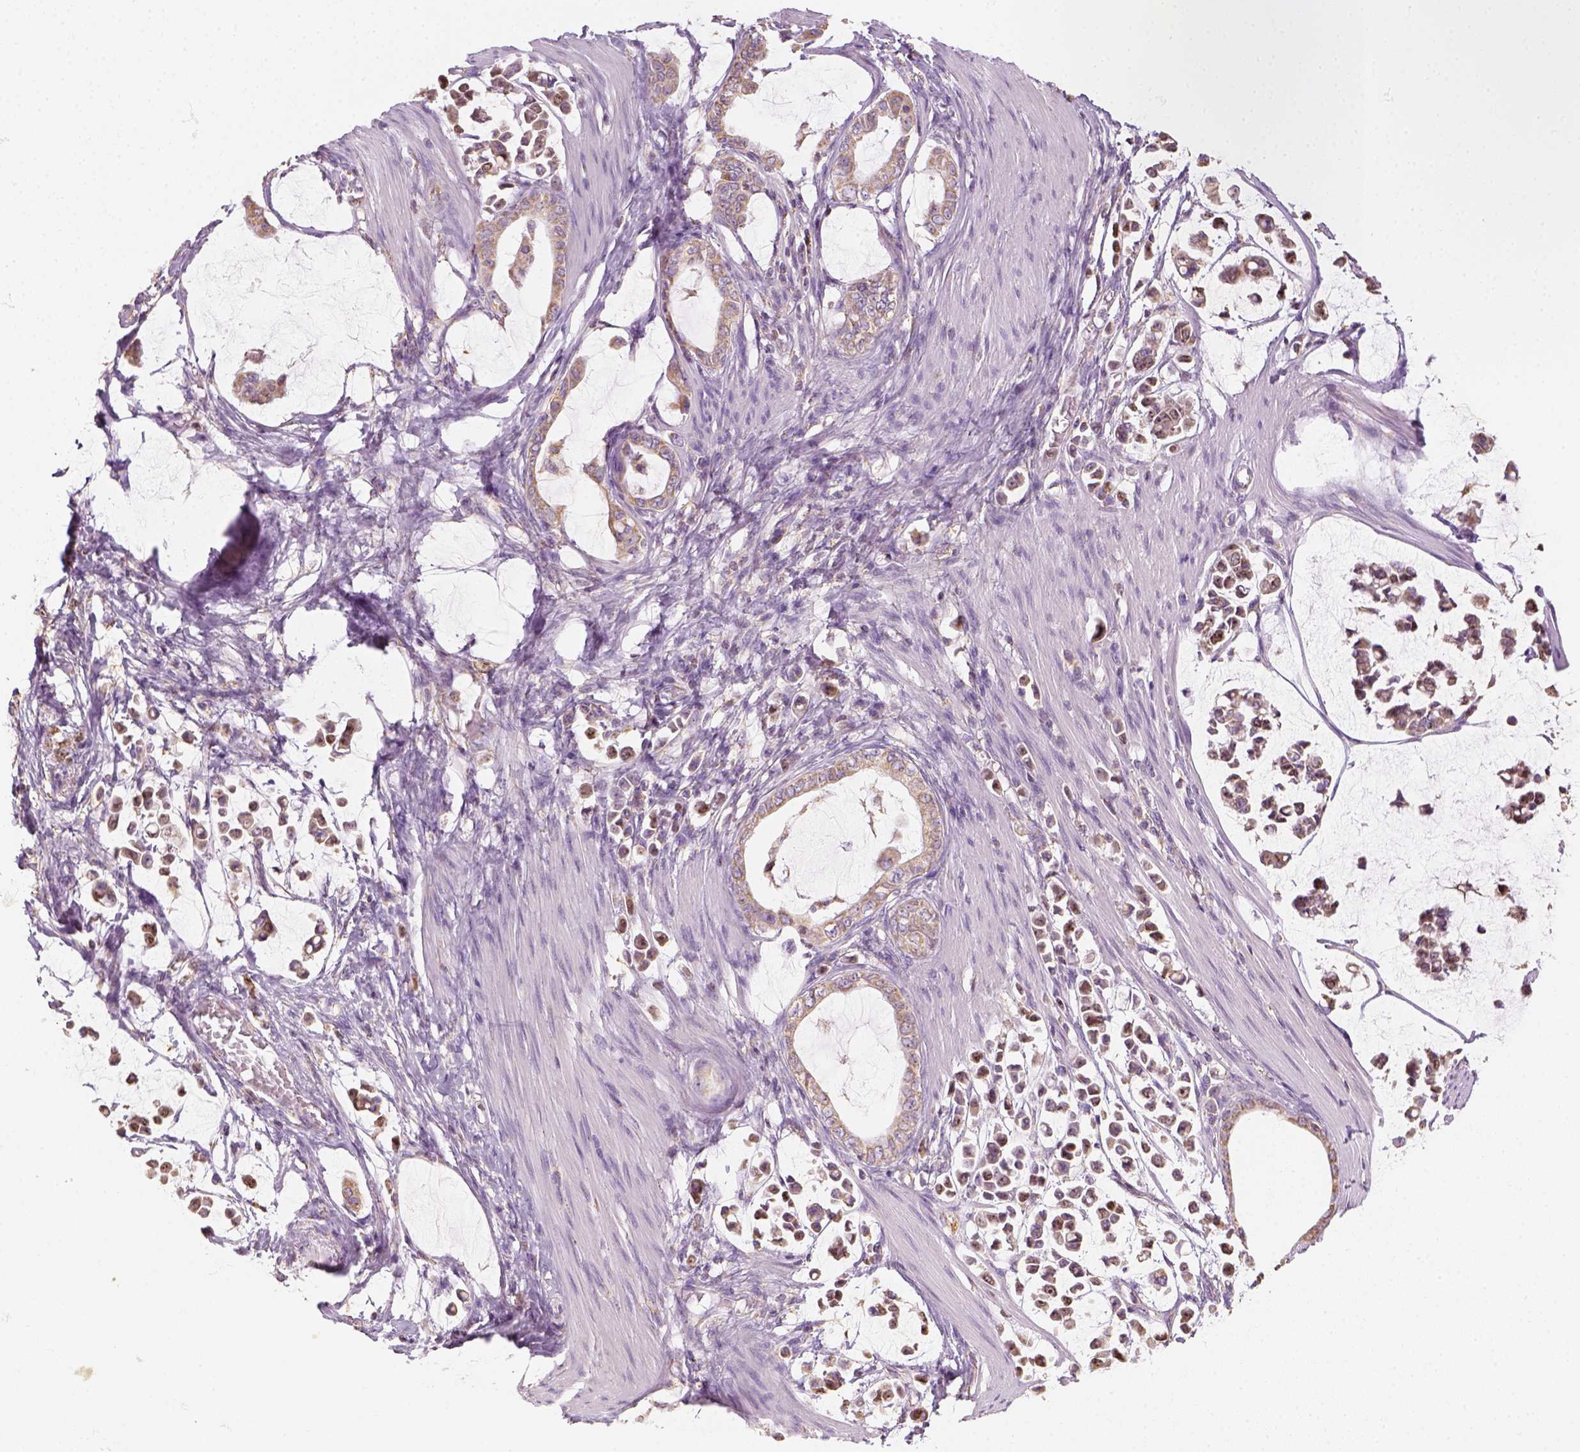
{"staining": {"intensity": "moderate", "quantity": ">75%", "location": "cytoplasmic/membranous"}, "tissue": "stomach cancer", "cell_type": "Tumor cells", "image_type": "cancer", "snomed": [{"axis": "morphology", "description": "Adenocarcinoma, NOS"}, {"axis": "topography", "description": "Stomach"}], "caption": "About >75% of tumor cells in human stomach cancer reveal moderate cytoplasmic/membranous protein expression as visualized by brown immunohistochemical staining.", "gene": "LCA5", "patient": {"sex": "male", "age": 82}}